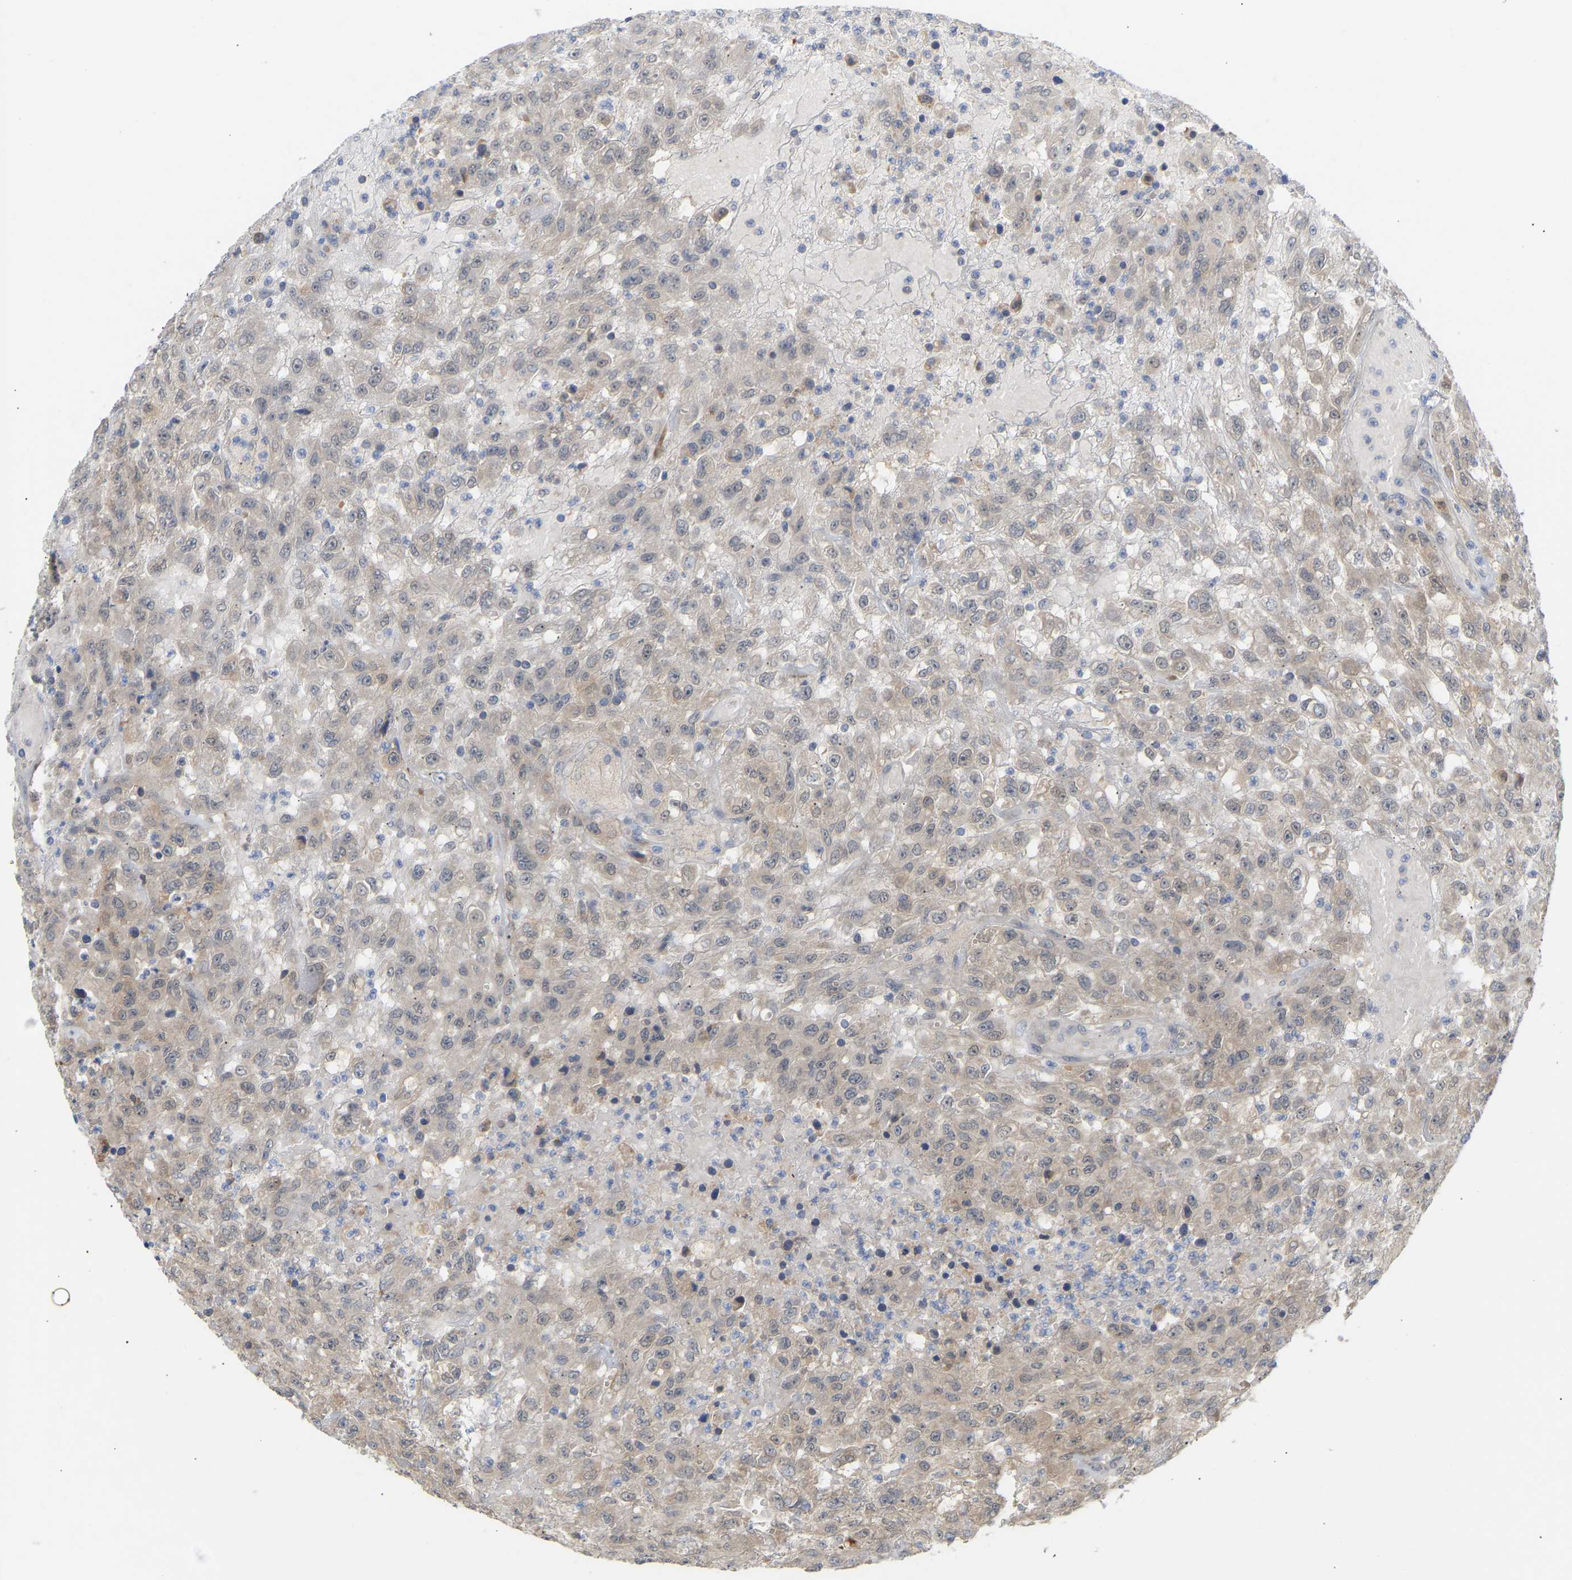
{"staining": {"intensity": "weak", "quantity": "<25%", "location": "cytoplasmic/membranous"}, "tissue": "urothelial cancer", "cell_type": "Tumor cells", "image_type": "cancer", "snomed": [{"axis": "morphology", "description": "Urothelial carcinoma, High grade"}, {"axis": "topography", "description": "Urinary bladder"}], "caption": "Immunohistochemistry (IHC) photomicrograph of neoplastic tissue: human urothelial cancer stained with DAB (3,3'-diaminobenzidine) displays no significant protein expression in tumor cells.", "gene": "TPMT", "patient": {"sex": "male", "age": 46}}